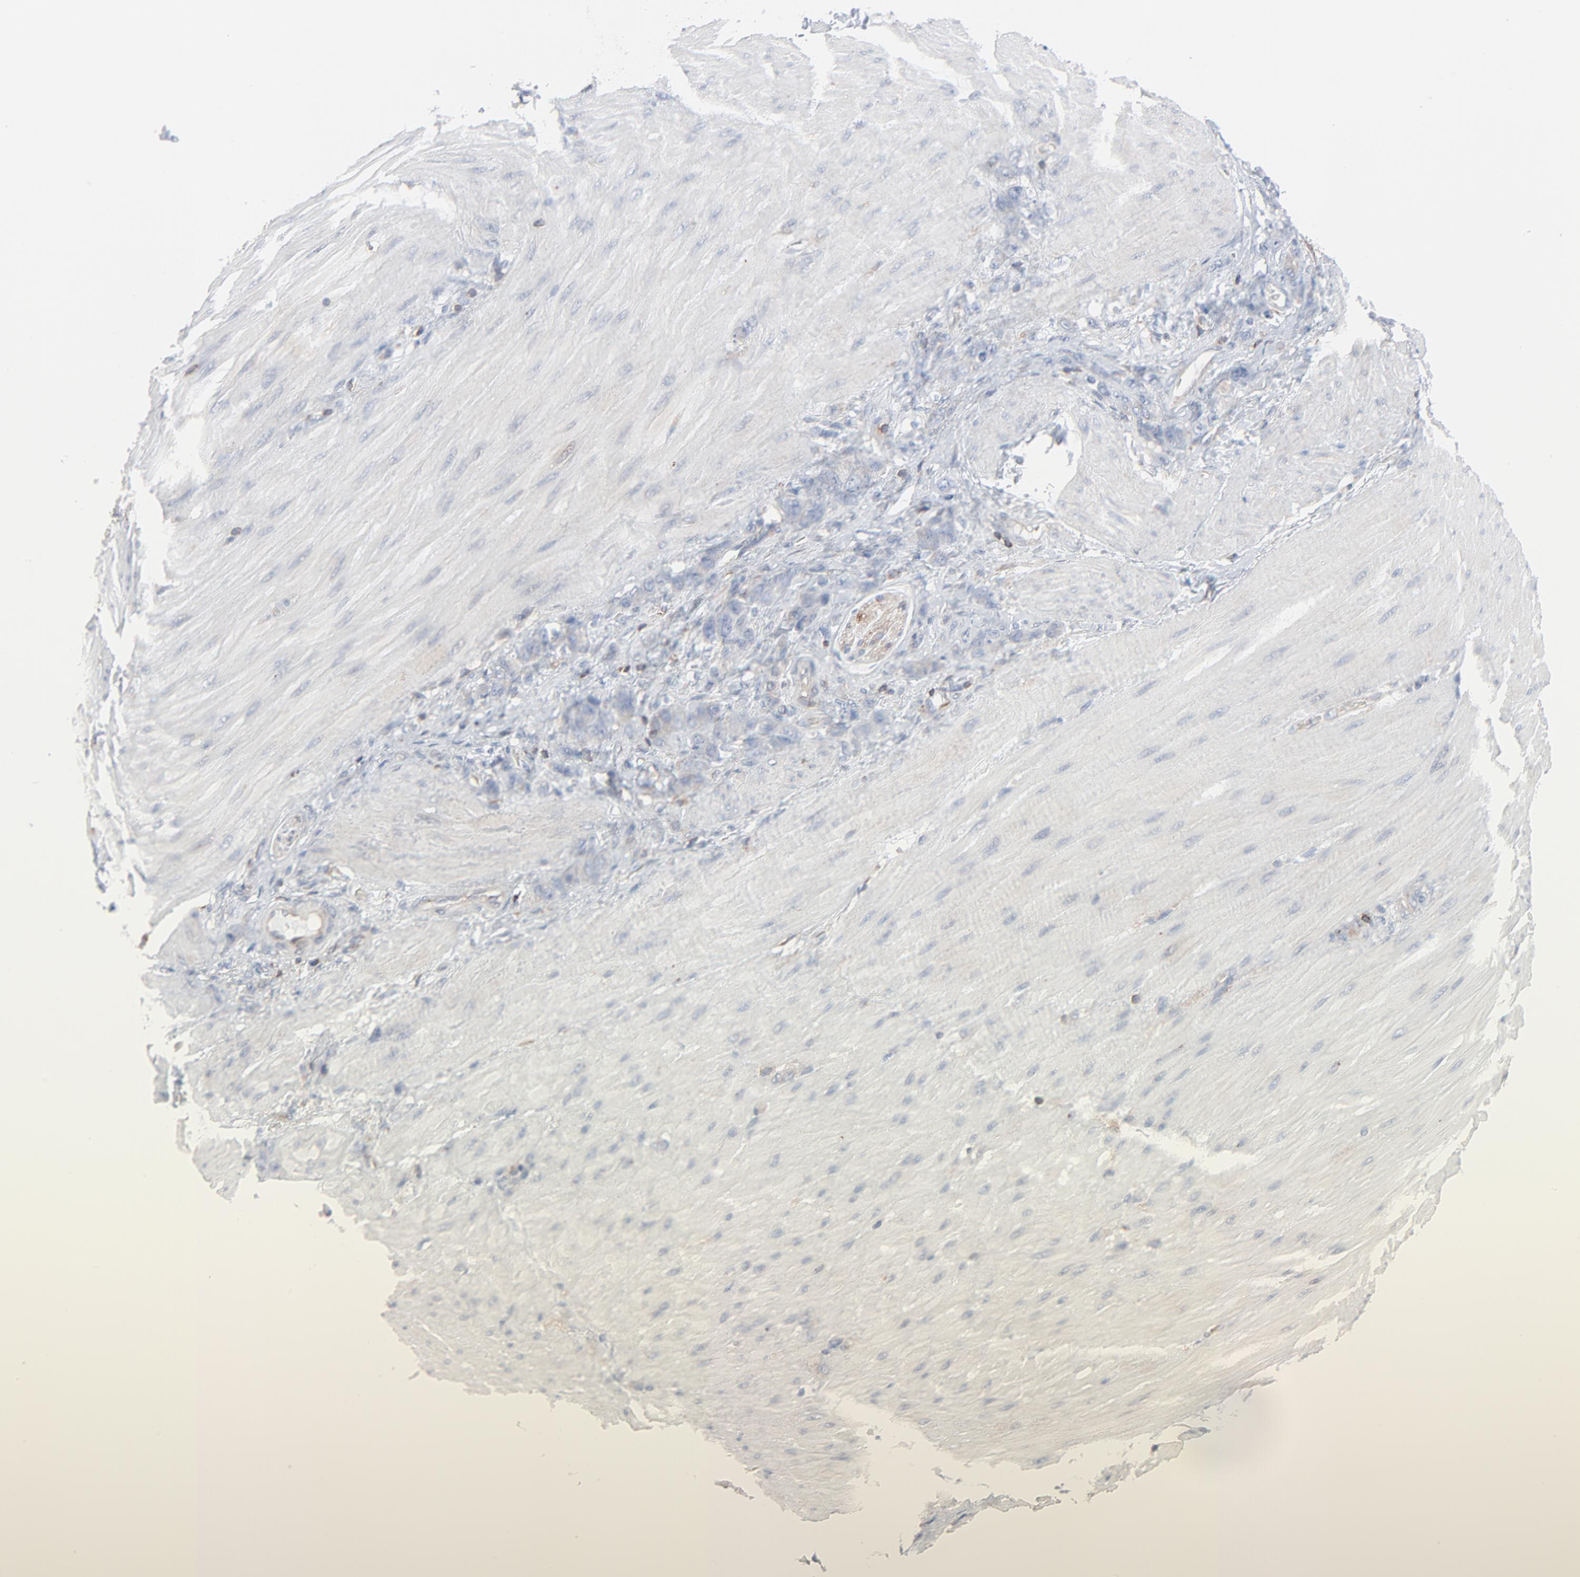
{"staining": {"intensity": "negative", "quantity": "none", "location": "none"}, "tissue": "stomach cancer", "cell_type": "Tumor cells", "image_type": "cancer", "snomed": [{"axis": "morphology", "description": "Normal tissue, NOS"}, {"axis": "morphology", "description": "Adenocarcinoma, NOS"}, {"axis": "topography", "description": "Stomach"}], "caption": "Stomach cancer (adenocarcinoma) stained for a protein using immunohistochemistry (IHC) displays no staining tumor cells.", "gene": "OPTN", "patient": {"sex": "male", "age": 82}}